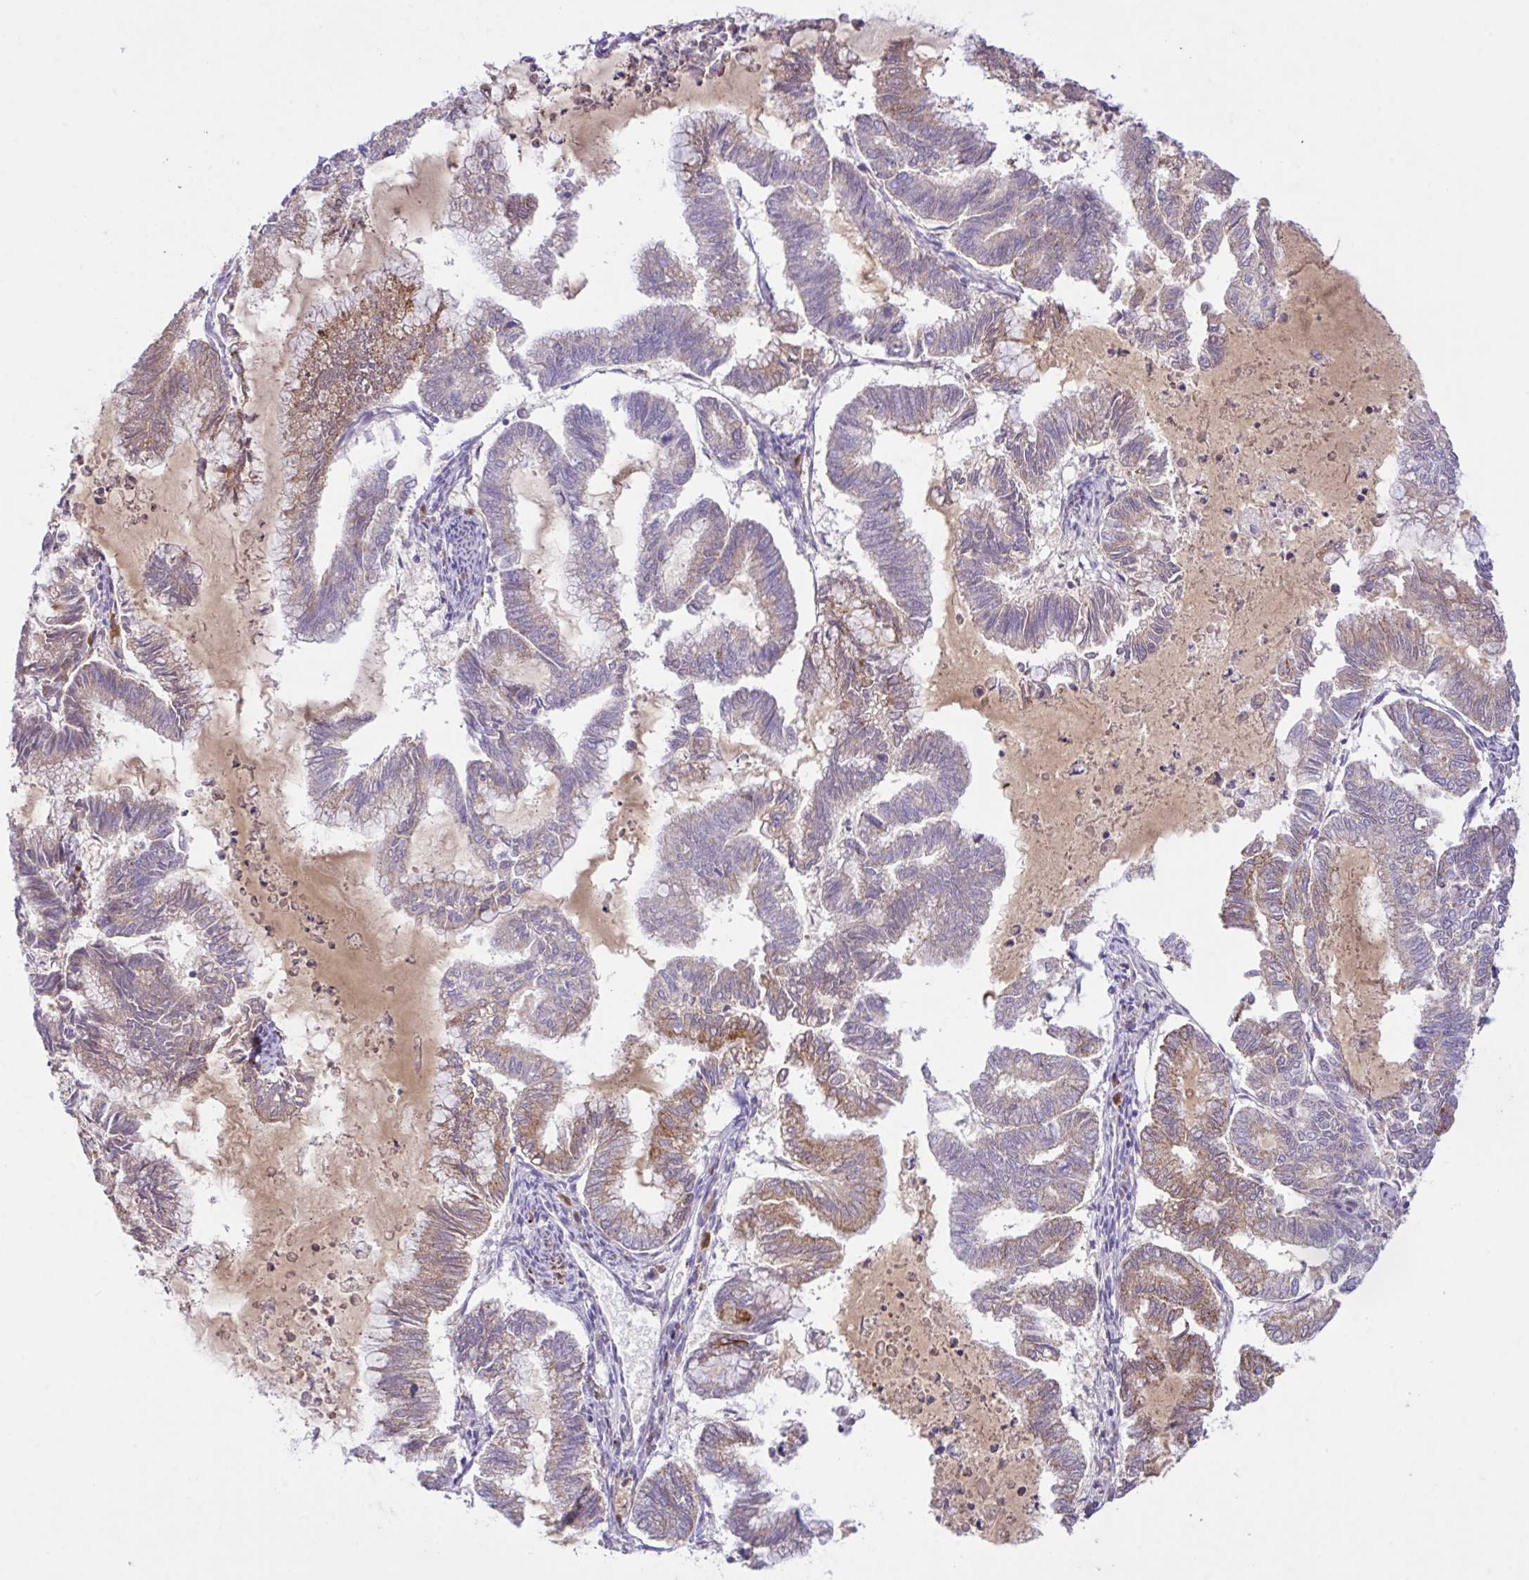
{"staining": {"intensity": "moderate", "quantity": ">75%", "location": "cytoplasmic/membranous"}, "tissue": "endometrial cancer", "cell_type": "Tumor cells", "image_type": "cancer", "snomed": [{"axis": "morphology", "description": "Adenocarcinoma, NOS"}, {"axis": "topography", "description": "Endometrium"}], "caption": "Endometrial adenocarcinoma stained with IHC exhibits moderate cytoplasmic/membranous staining in approximately >75% of tumor cells.", "gene": "CHDH", "patient": {"sex": "female", "age": 79}}